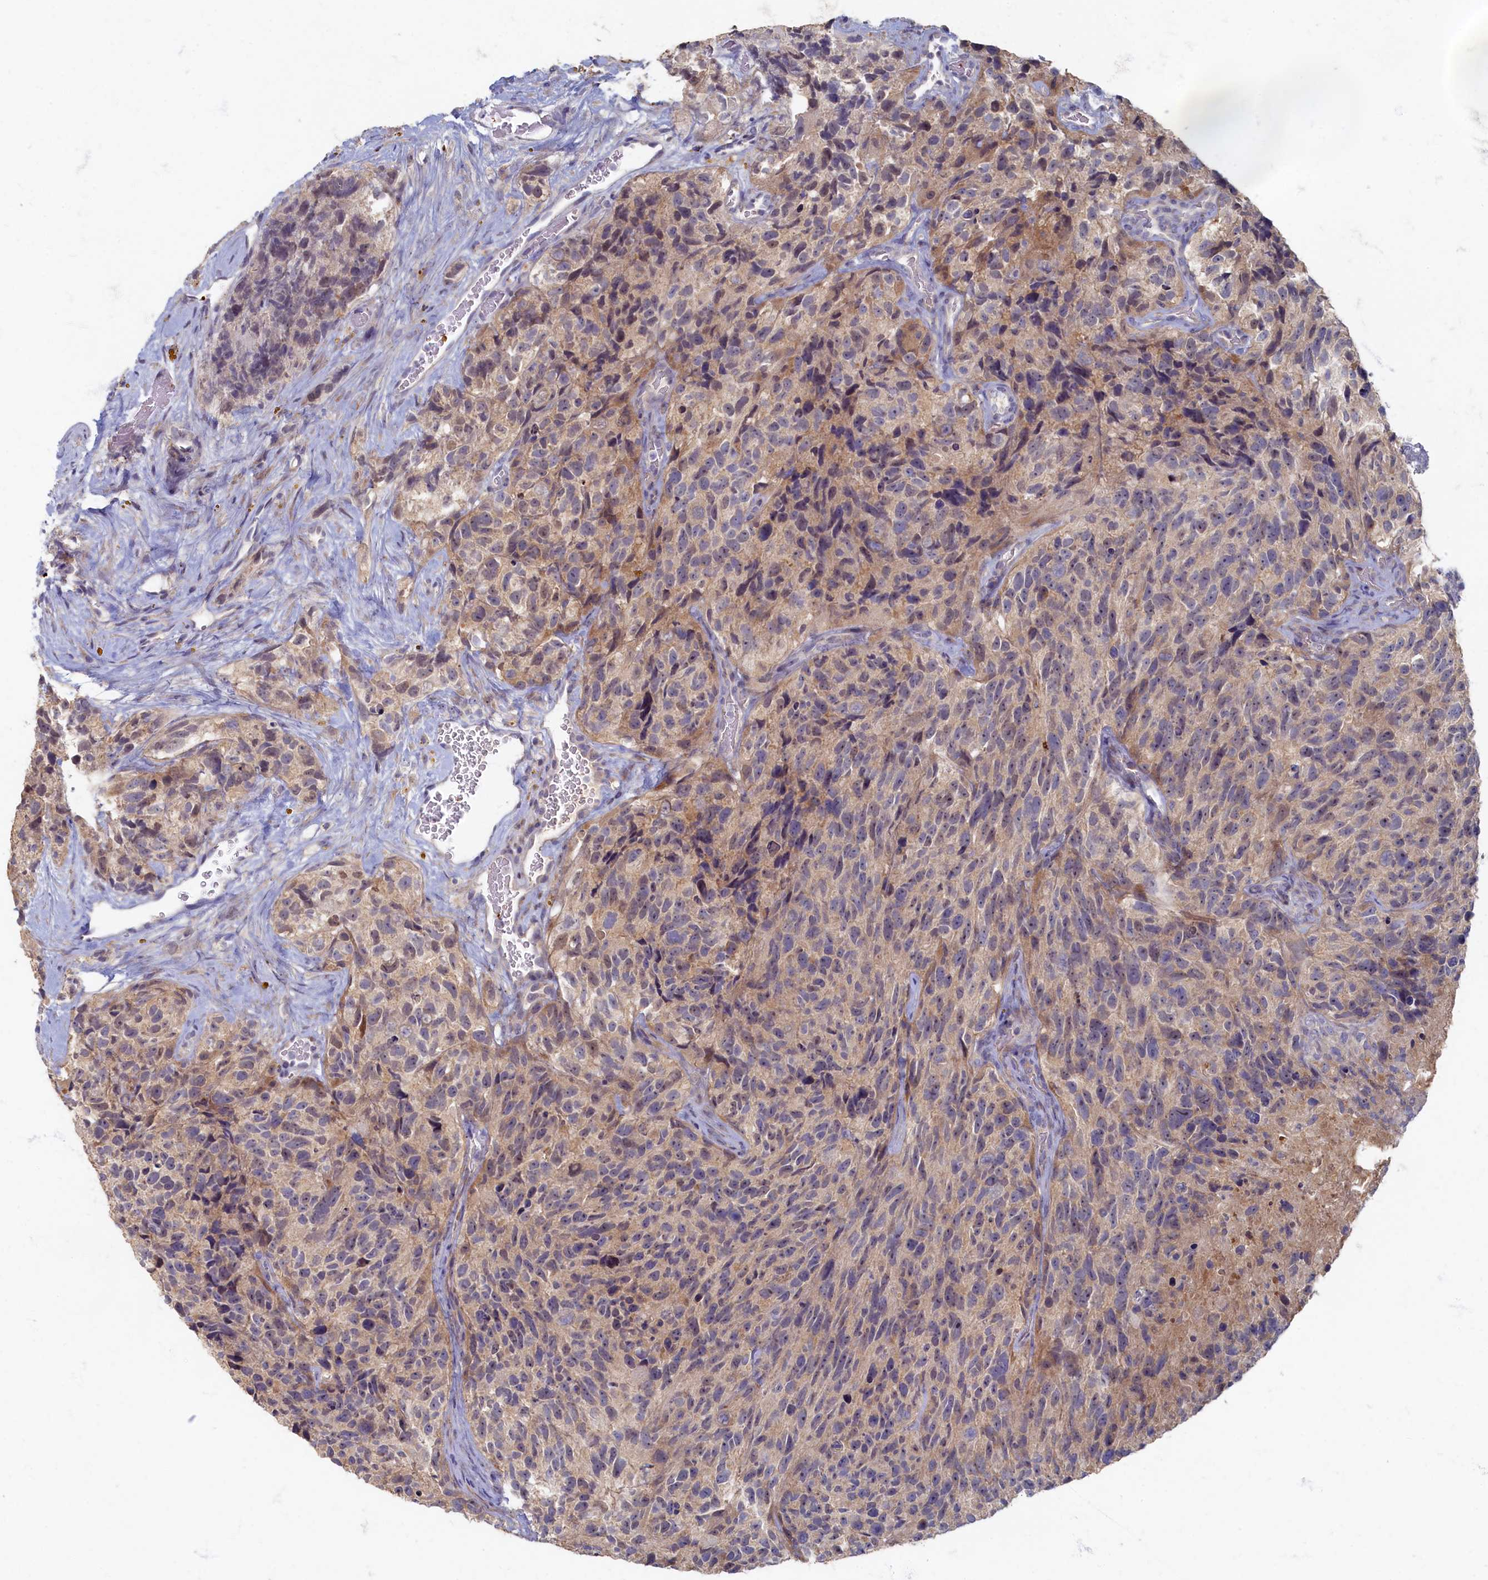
{"staining": {"intensity": "weak", "quantity": "25%-75%", "location": "cytoplasmic/membranous"}, "tissue": "glioma", "cell_type": "Tumor cells", "image_type": "cancer", "snomed": [{"axis": "morphology", "description": "Glioma, malignant, High grade"}, {"axis": "topography", "description": "Brain"}], "caption": "Weak cytoplasmic/membranous protein staining is seen in approximately 25%-75% of tumor cells in high-grade glioma (malignant).", "gene": "HUNK", "patient": {"sex": "male", "age": 69}}